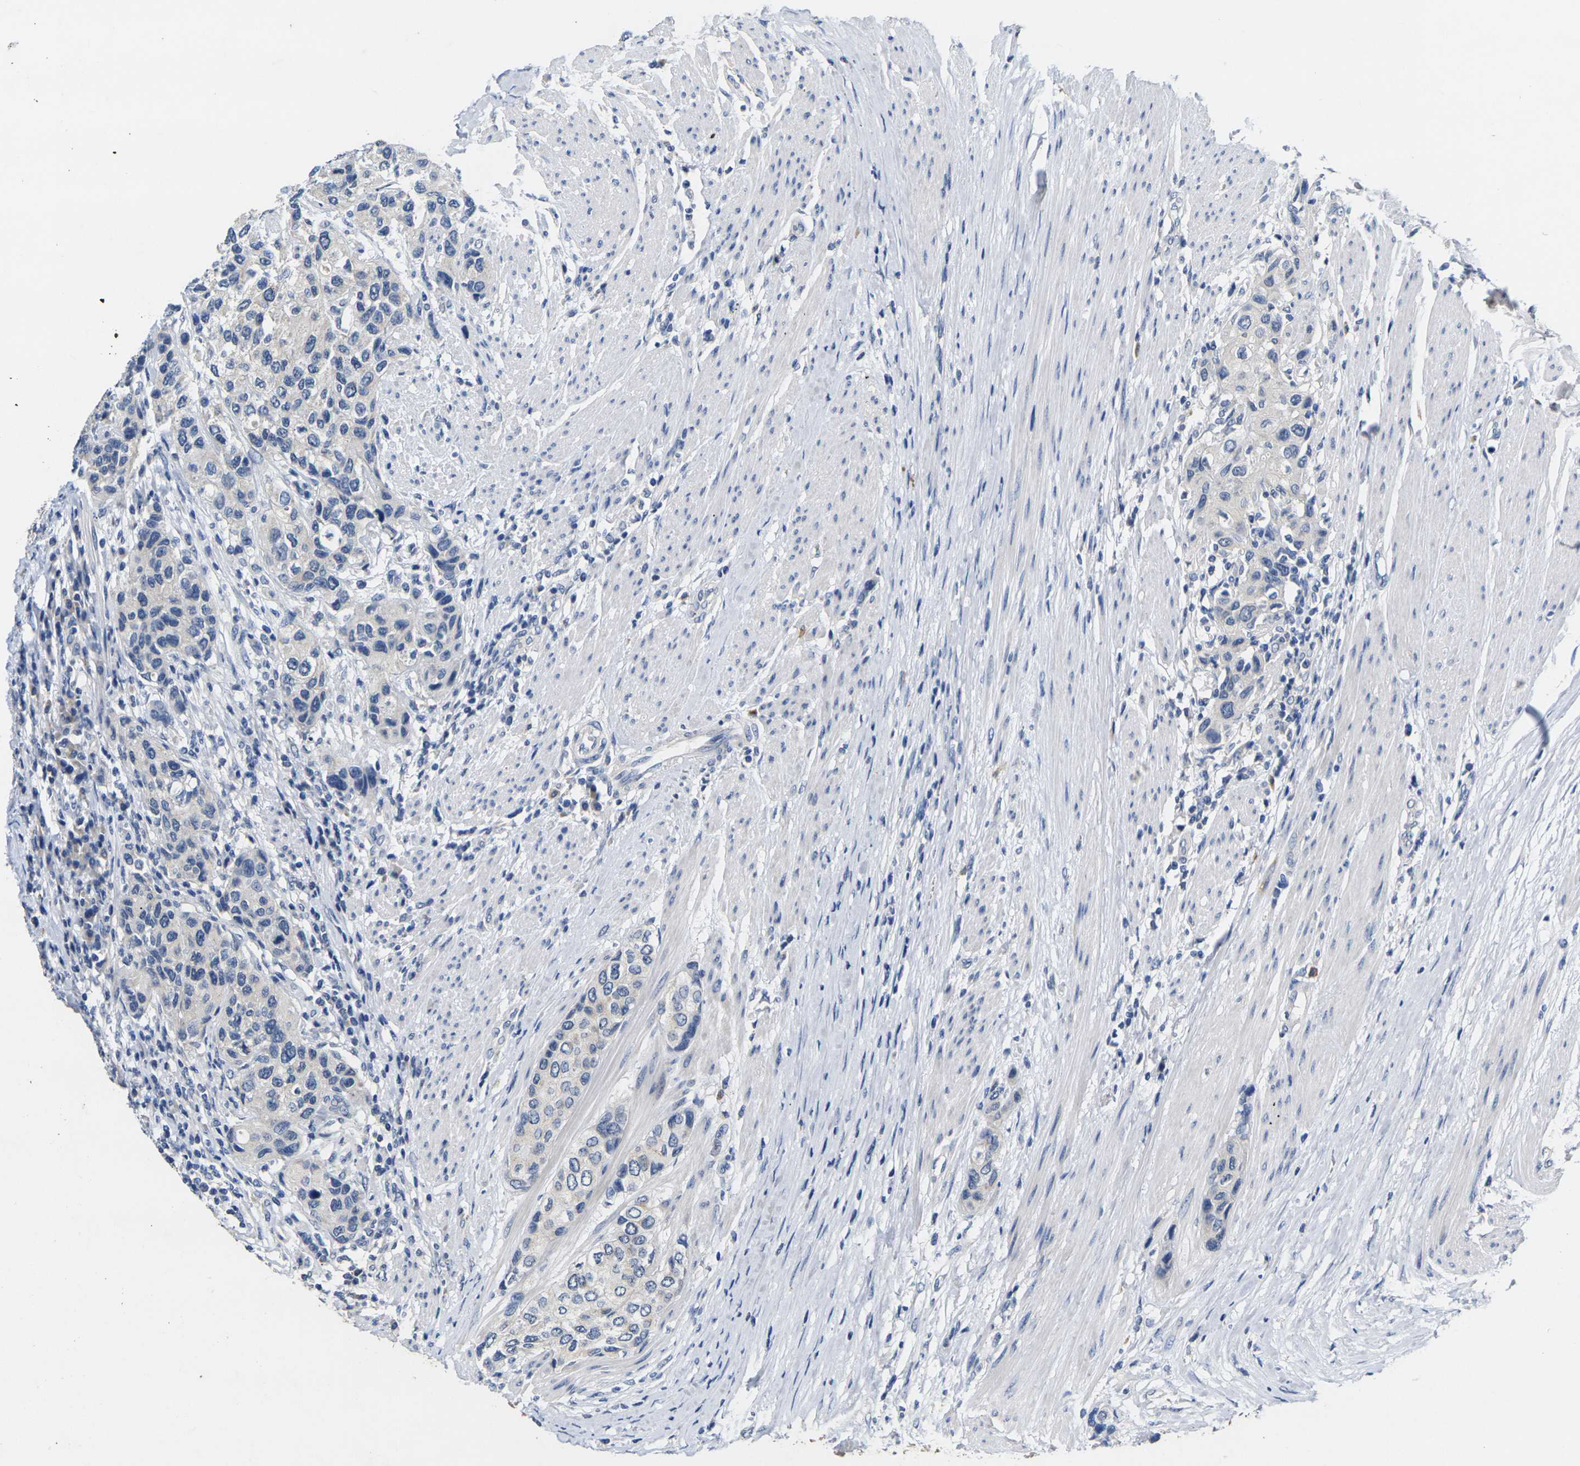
{"staining": {"intensity": "negative", "quantity": "none", "location": "none"}, "tissue": "urothelial cancer", "cell_type": "Tumor cells", "image_type": "cancer", "snomed": [{"axis": "morphology", "description": "Urothelial carcinoma, High grade"}, {"axis": "topography", "description": "Urinary bladder"}], "caption": "Immunohistochemistry (IHC) of urothelial cancer shows no expression in tumor cells. (IHC, brightfield microscopy, high magnification).", "gene": "NOCT", "patient": {"sex": "female", "age": 56}}